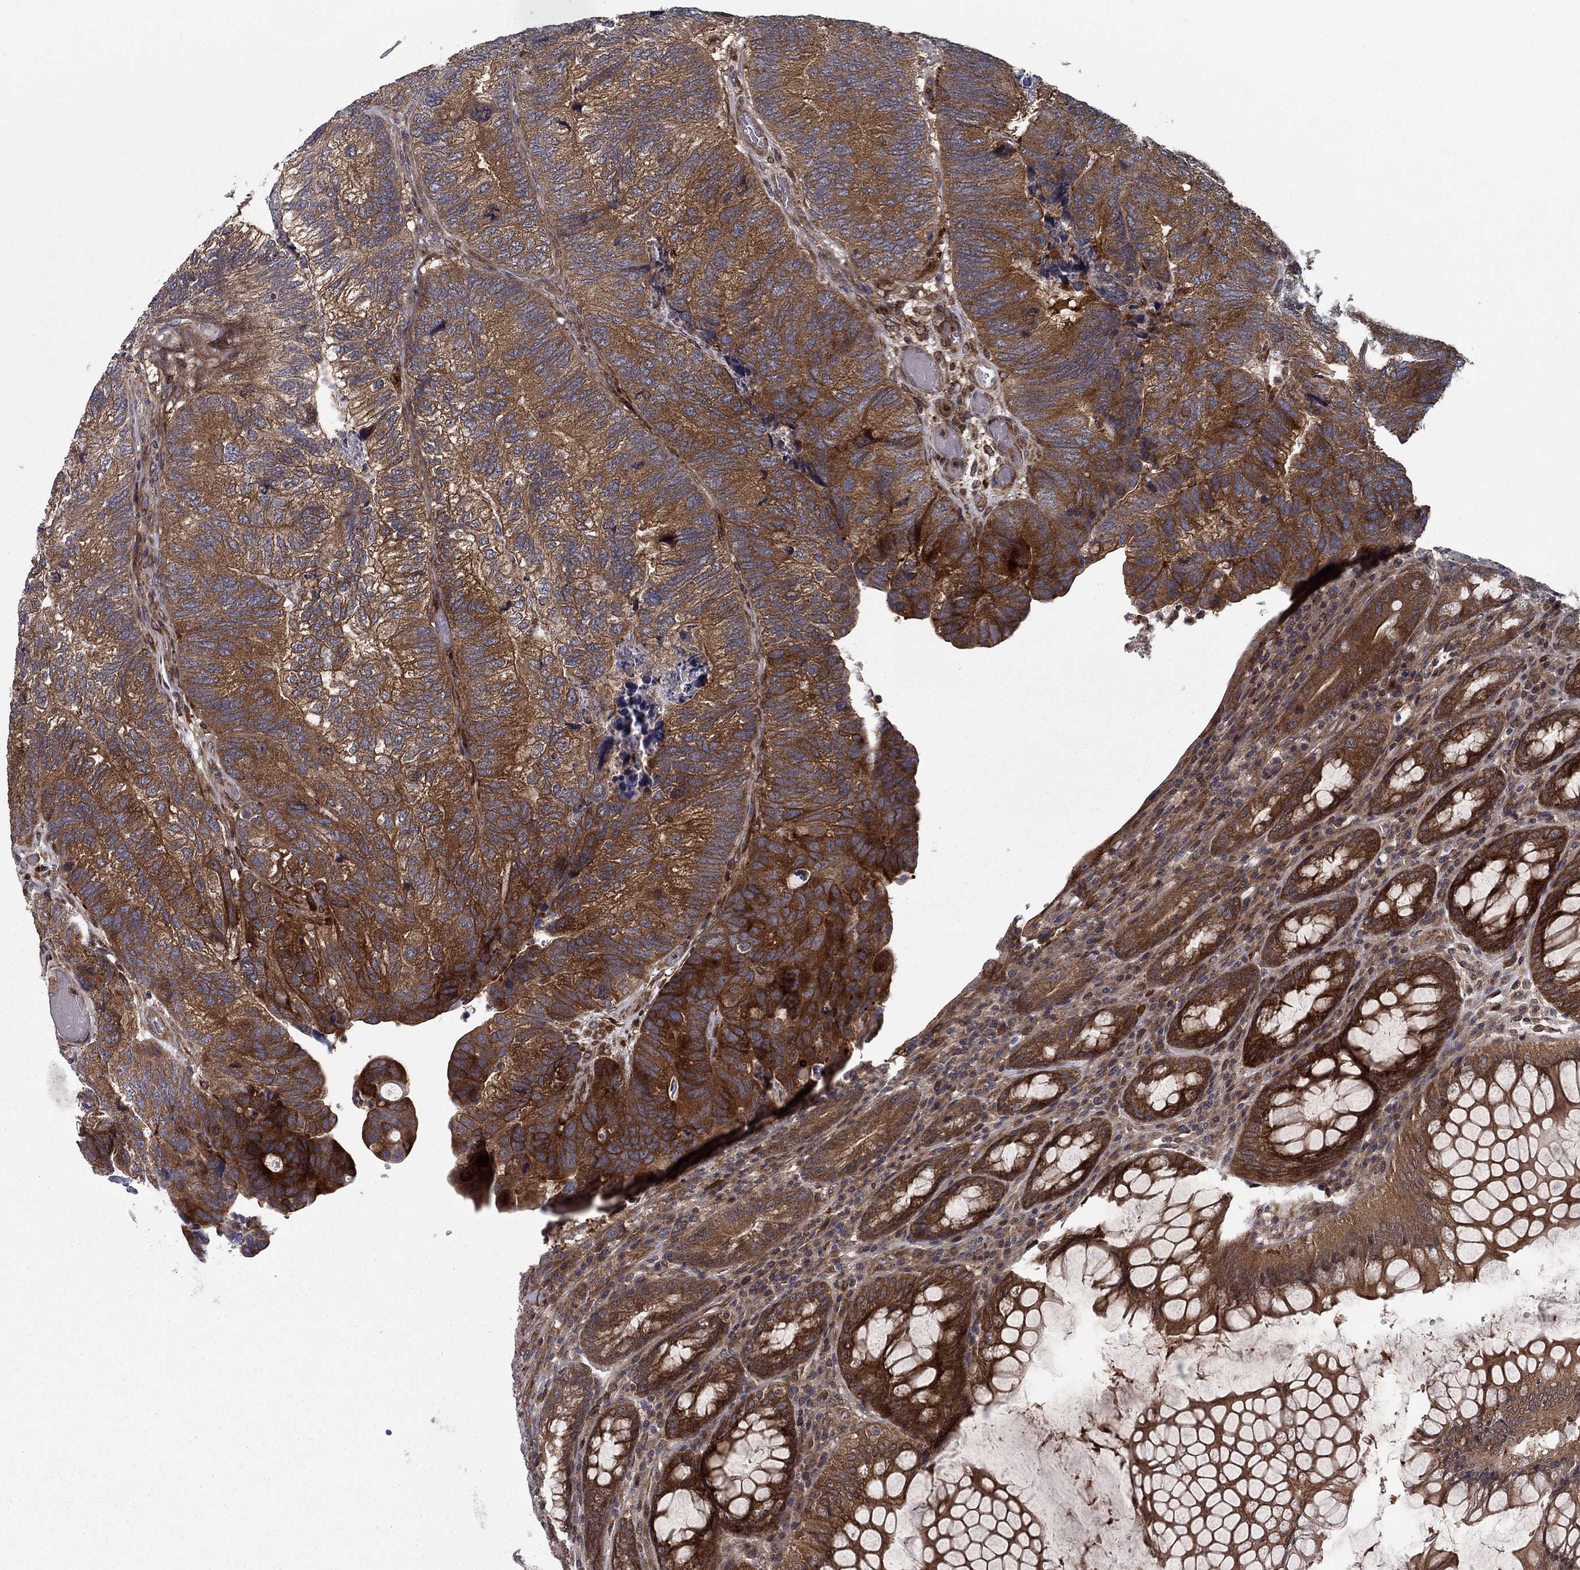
{"staining": {"intensity": "strong", "quantity": "25%-75%", "location": "cytoplasmic/membranous"}, "tissue": "colorectal cancer", "cell_type": "Tumor cells", "image_type": "cancer", "snomed": [{"axis": "morphology", "description": "Adenocarcinoma, NOS"}, {"axis": "topography", "description": "Colon"}], "caption": "Human colorectal cancer stained for a protein (brown) reveals strong cytoplasmic/membranous positive positivity in about 25%-75% of tumor cells.", "gene": "HDAC4", "patient": {"sex": "female", "age": 67}}